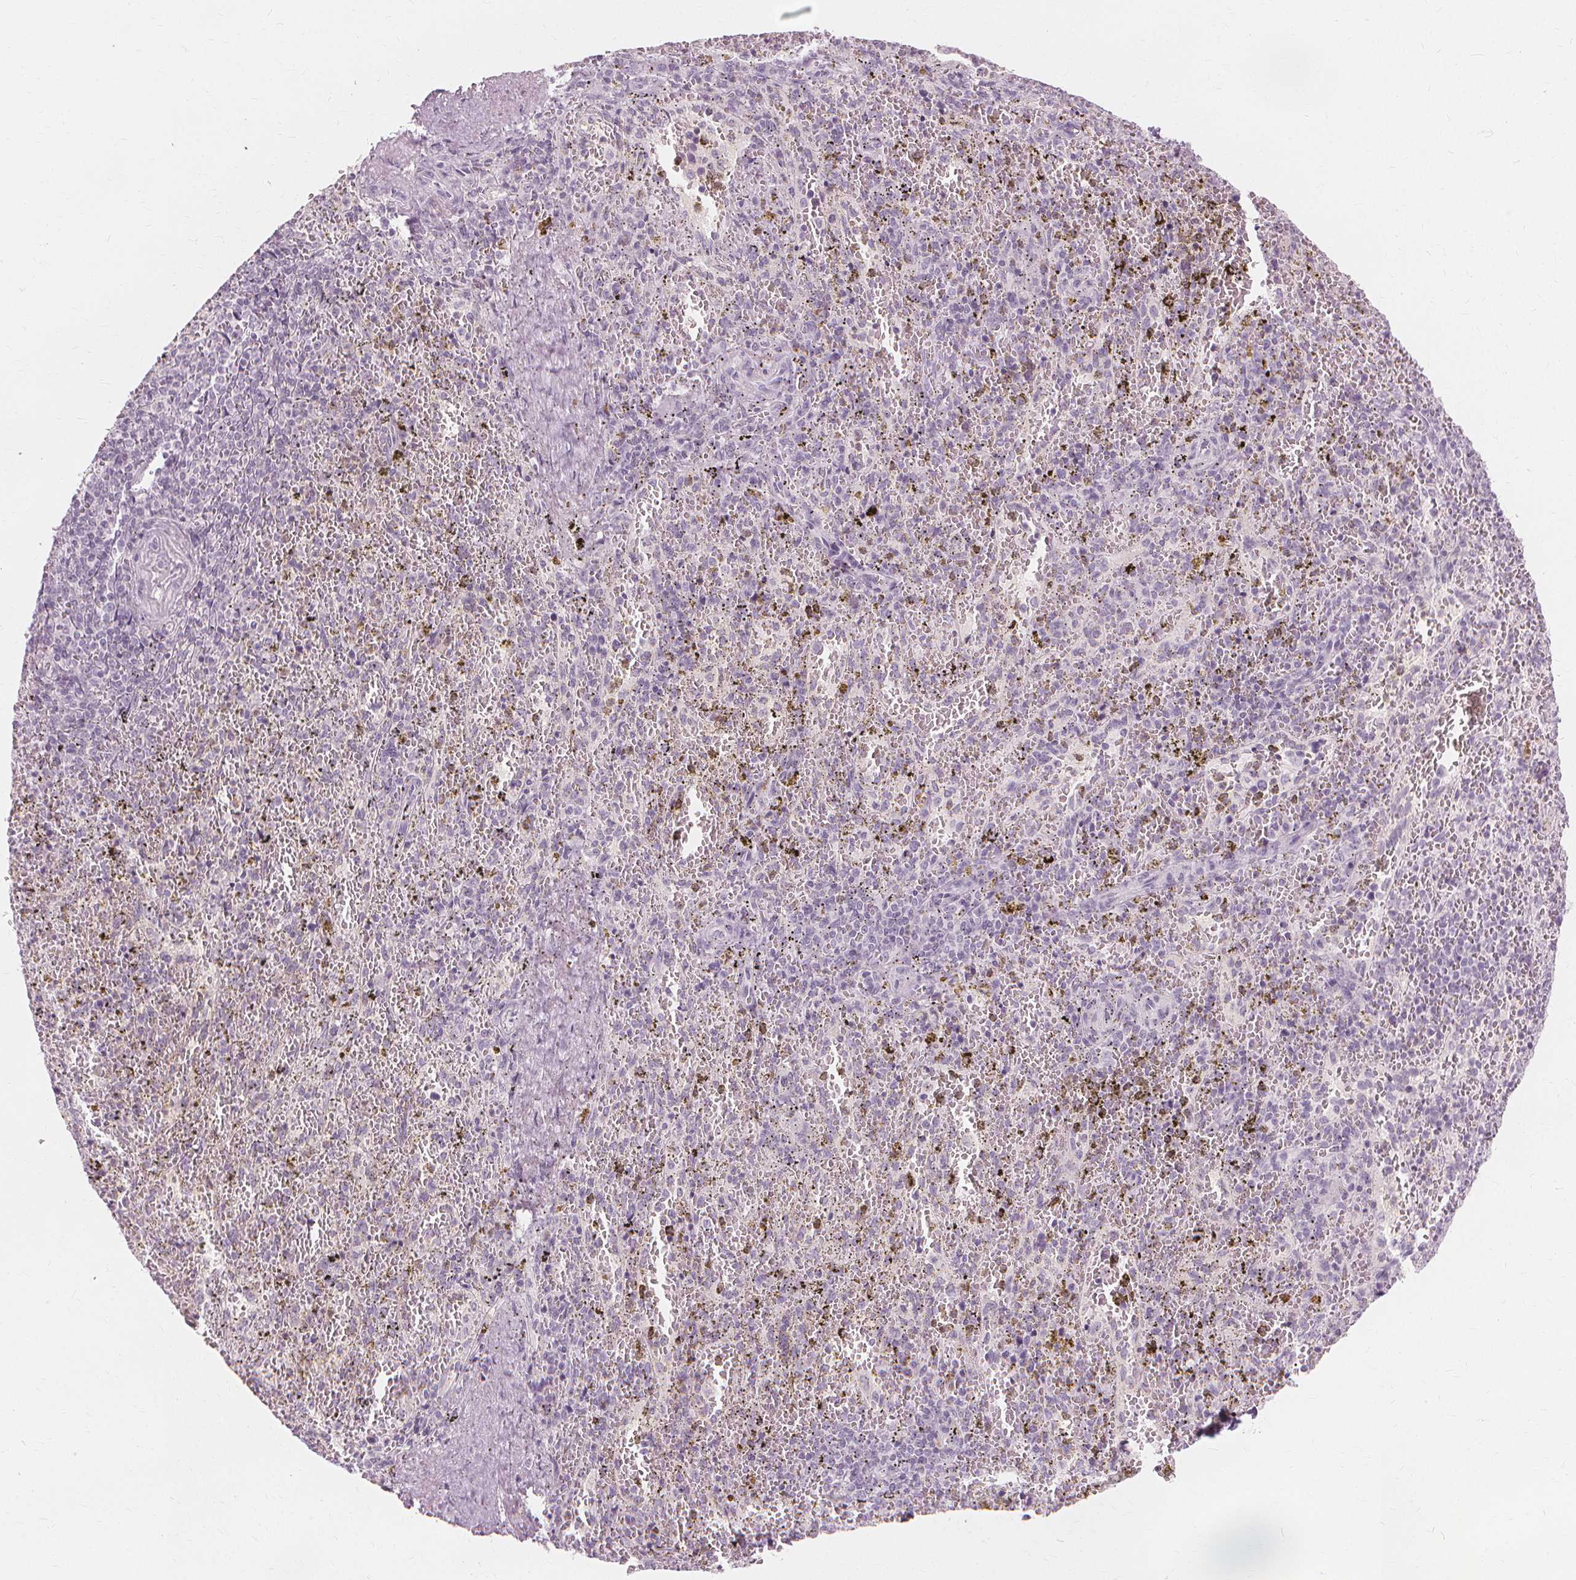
{"staining": {"intensity": "negative", "quantity": "none", "location": "none"}, "tissue": "spleen", "cell_type": "Cells in red pulp", "image_type": "normal", "snomed": [{"axis": "morphology", "description": "Normal tissue, NOS"}, {"axis": "topography", "description": "Spleen"}], "caption": "High power microscopy photomicrograph of an immunohistochemistry (IHC) photomicrograph of normal spleen, revealing no significant staining in cells in red pulp.", "gene": "MUC12", "patient": {"sex": "female", "age": 50}}